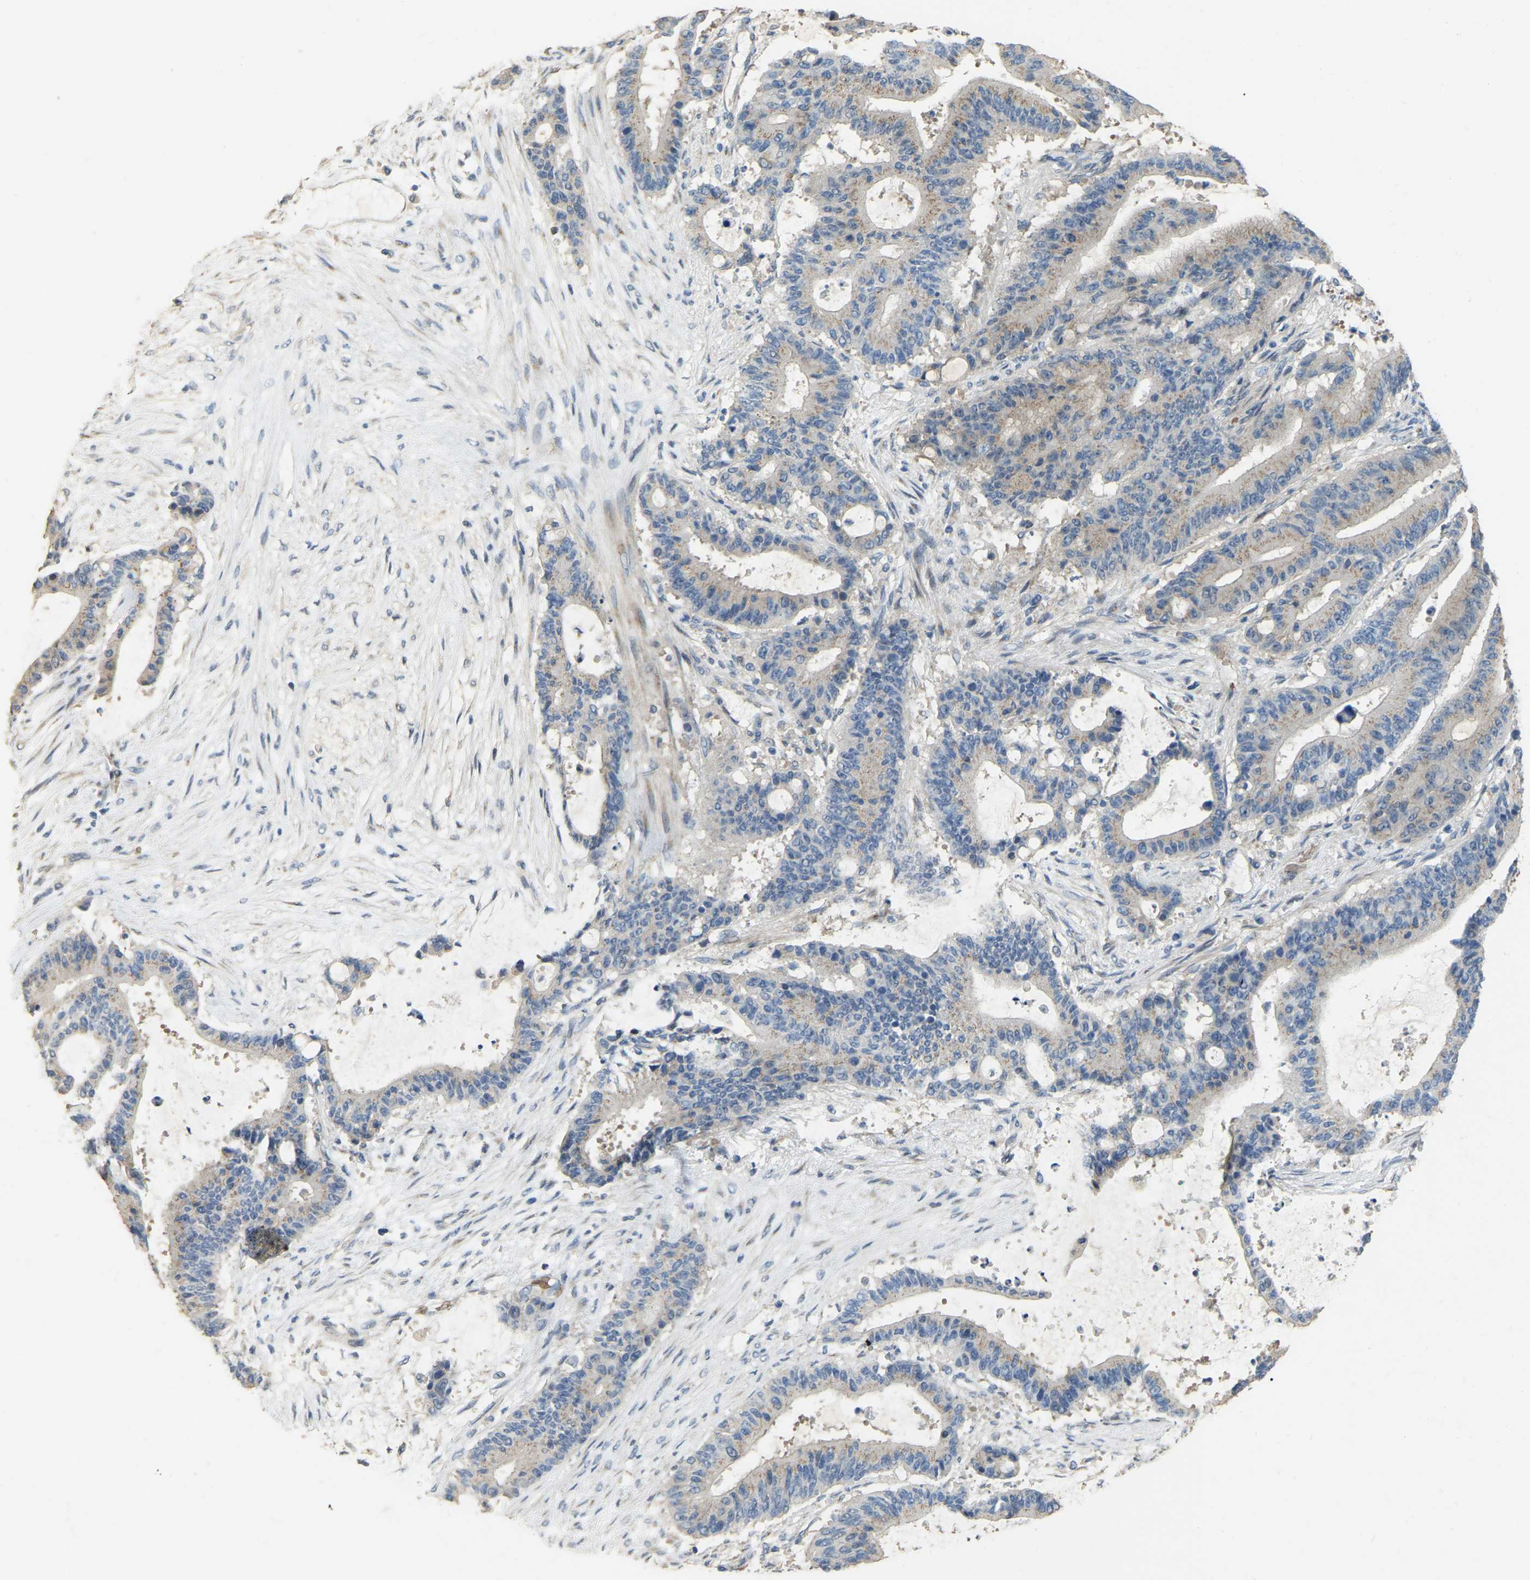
{"staining": {"intensity": "weak", "quantity": ">75%", "location": "cytoplasmic/membranous"}, "tissue": "liver cancer", "cell_type": "Tumor cells", "image_type": "cancer", "snomed": [{"axis": "morphology", "description": "Cholangiocarcinoma"}, {"axis": "topography", "description": "Liver"}], "caption": "The photomicrograph shows immunohistochemical staining of liver cancer. There is weak cytoplasmic/membranous positivity is seen in approximately >75% of tumor cells.", "gene": "CFAP298", "patient": {"sex": "female", "age": 73}}